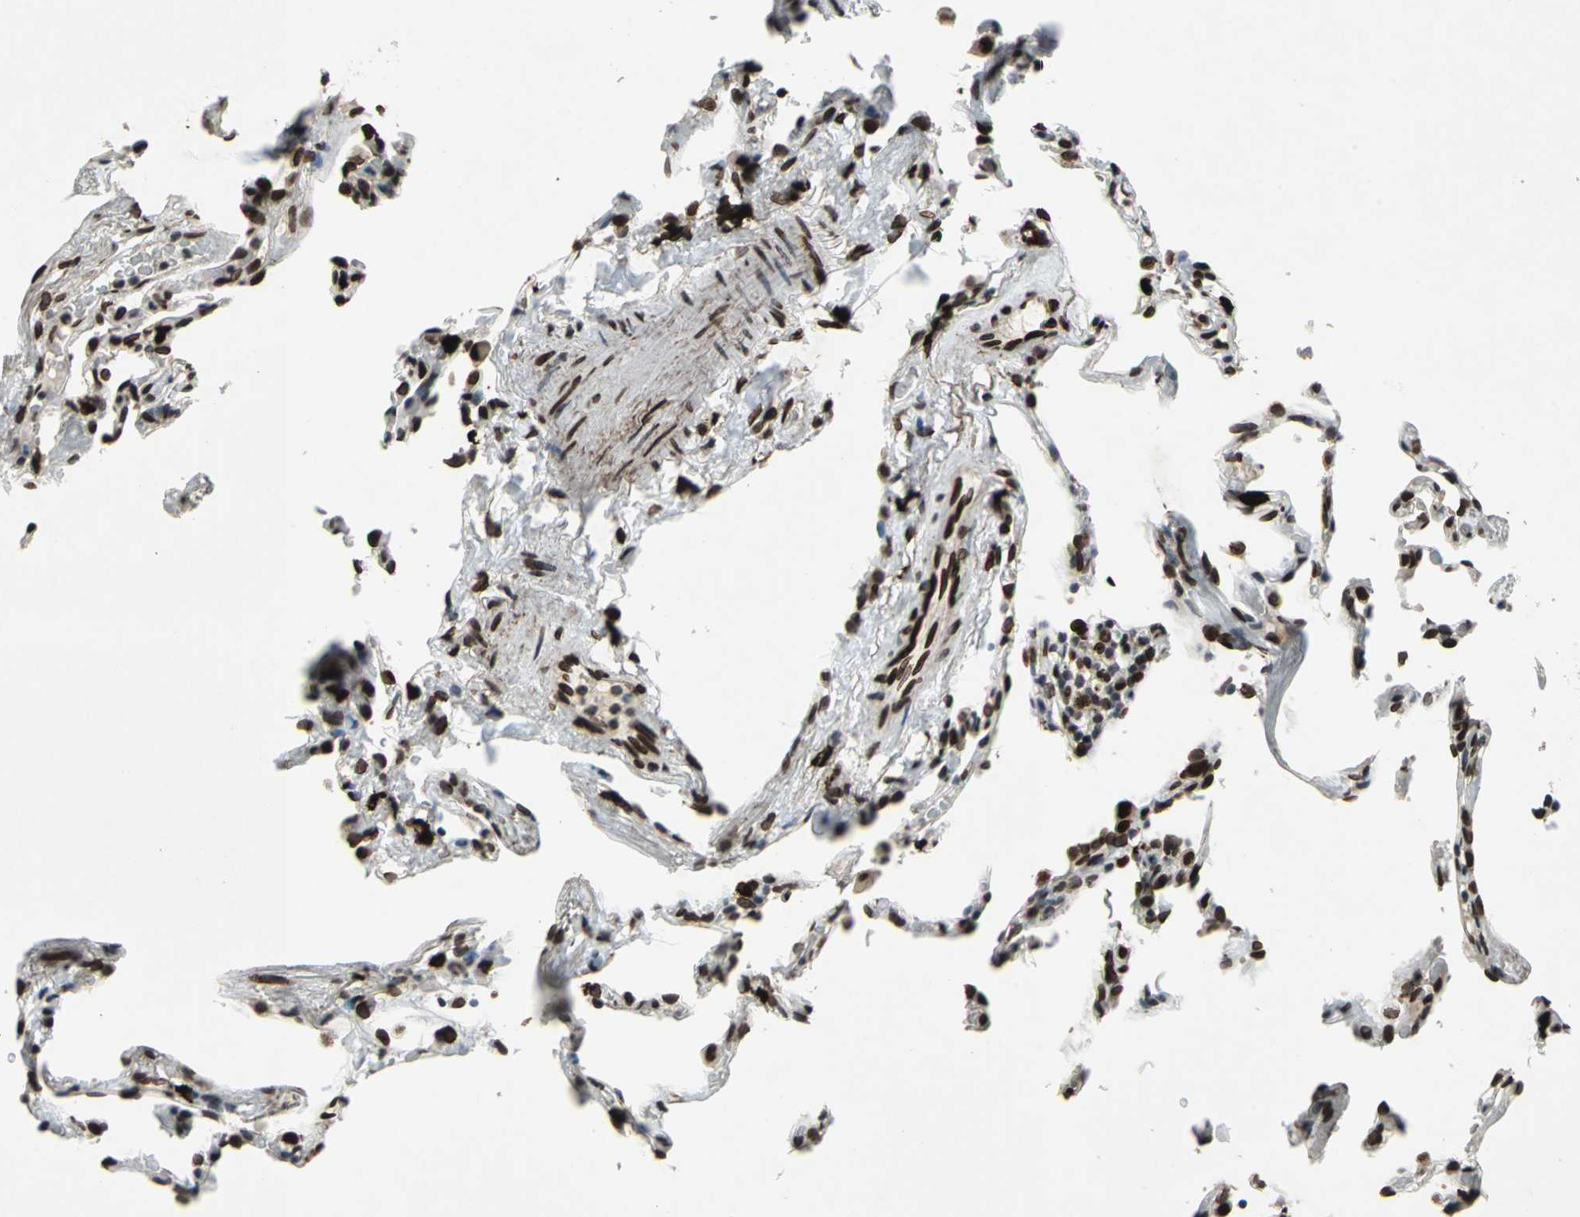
{"staining": {"intensity": "strong", "quantity": ">75%", "location": "nuclear"}, "tissue": "lung", "cell_type": "Alveolar cells", "image_type": "normal", "snomed": [{"axis": "morphology", "description": "Normal tissue, NOS"}, {"axis": "topography", "description": "Lung"}], "caption": "Protein staining by IHC shows strong nuclear positivity in about >75% of alveolar cells in normal lung.", "gene": "ISY1", "patient": {"sex": "male", "age": 59}}